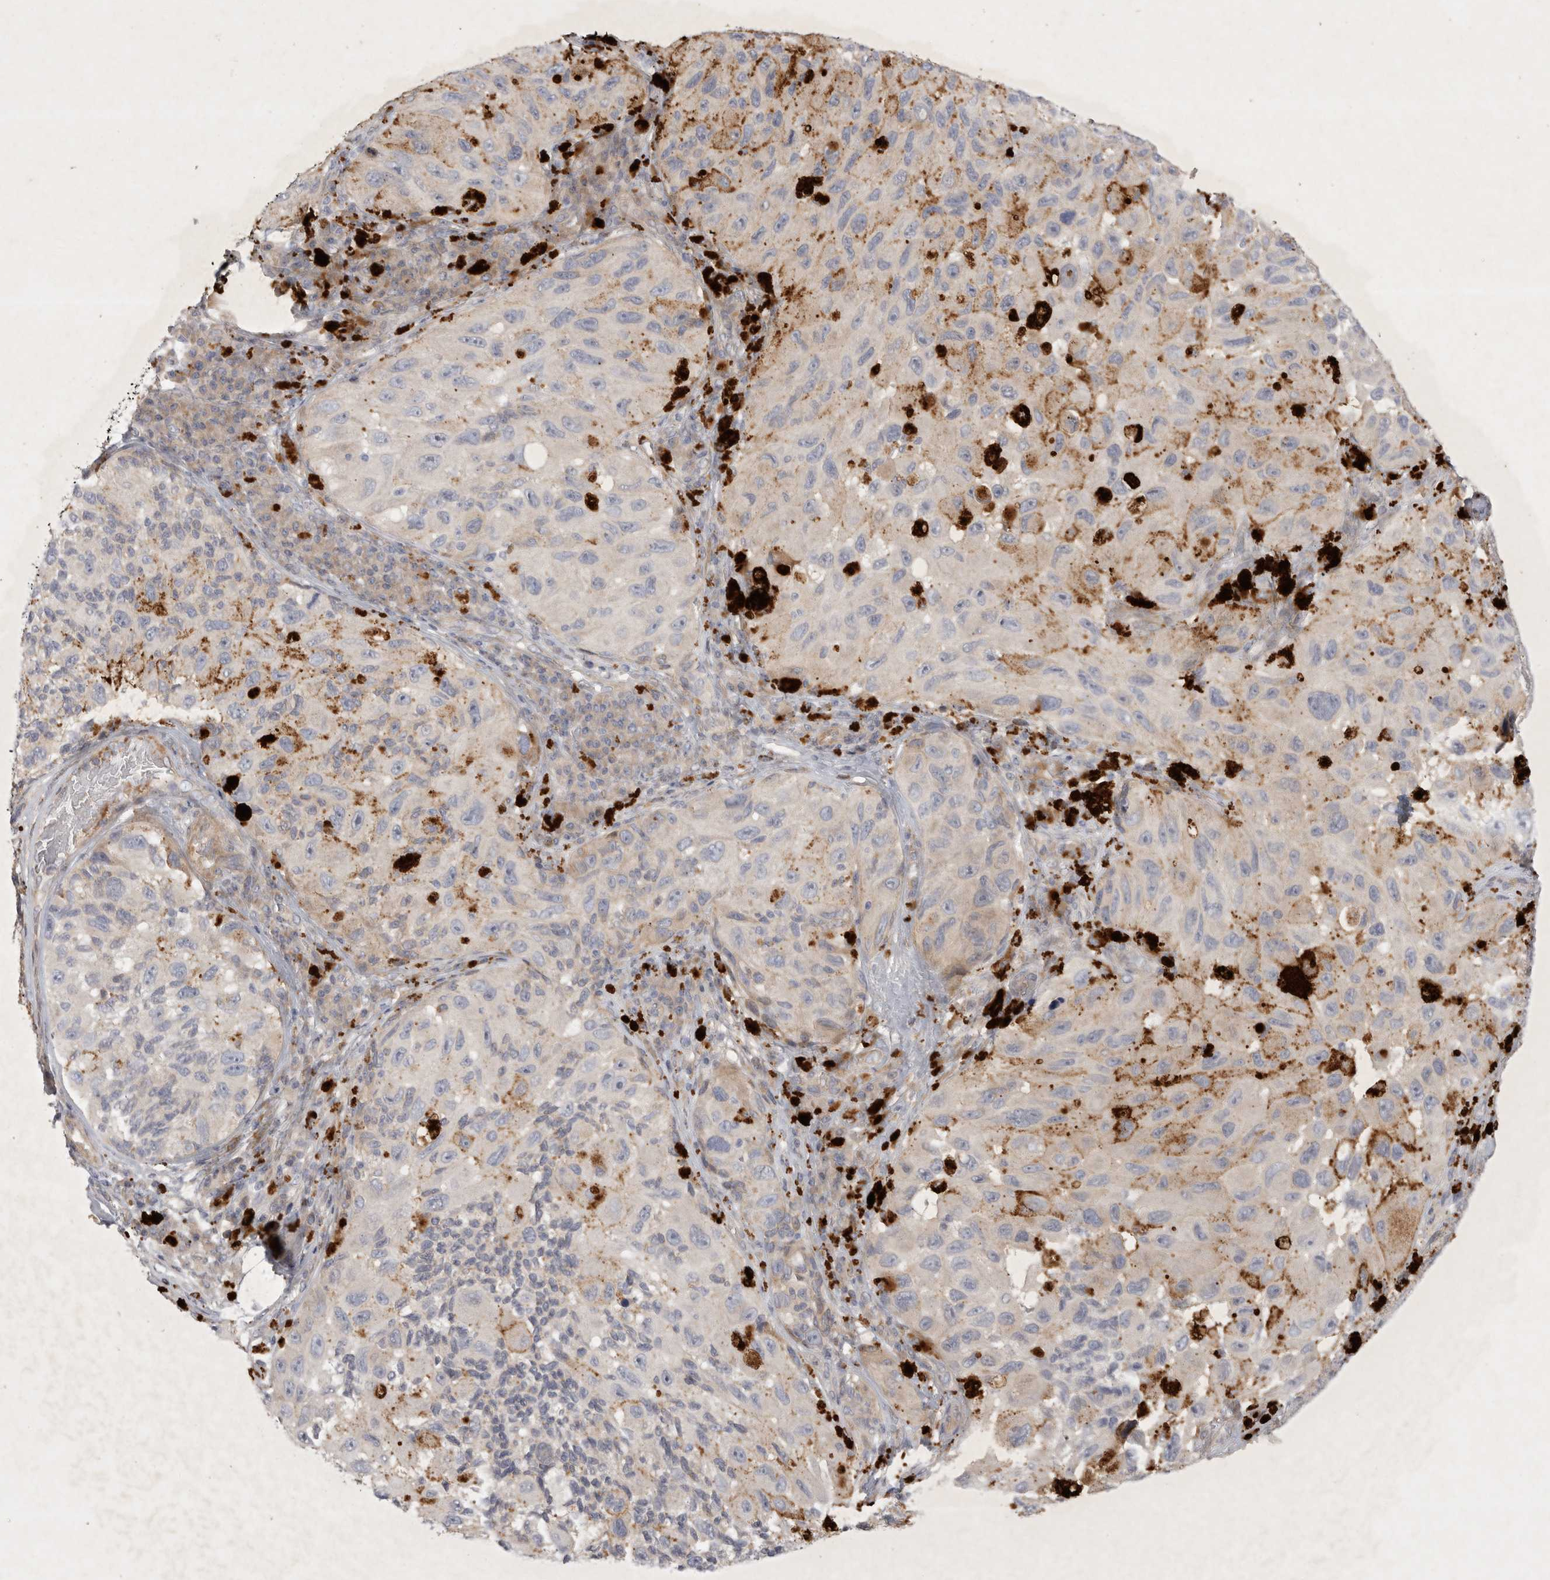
{"staining": {"intensity": "negative", "quantity": "none", "location": "none"}, "tissue": "melanoma", "cell_type": "Tumor cells", "image_type": "cancer", "snomed": [{"axis": "morphology", "description": "Malignant melanoma, NOS"}, {"axis": "topography", "description": "Skin"}], "caption": "The image displays no significant expression in tumor cells of melanoma. Brightfield microscopy of immunohistochemistry stained with DAB (3,3'-diaminobenzidine) (brown) and hematoxylin (blue), captured at high magnification.", "gene": "BZW2", "patient": {"sex": "female", "age": 73}}